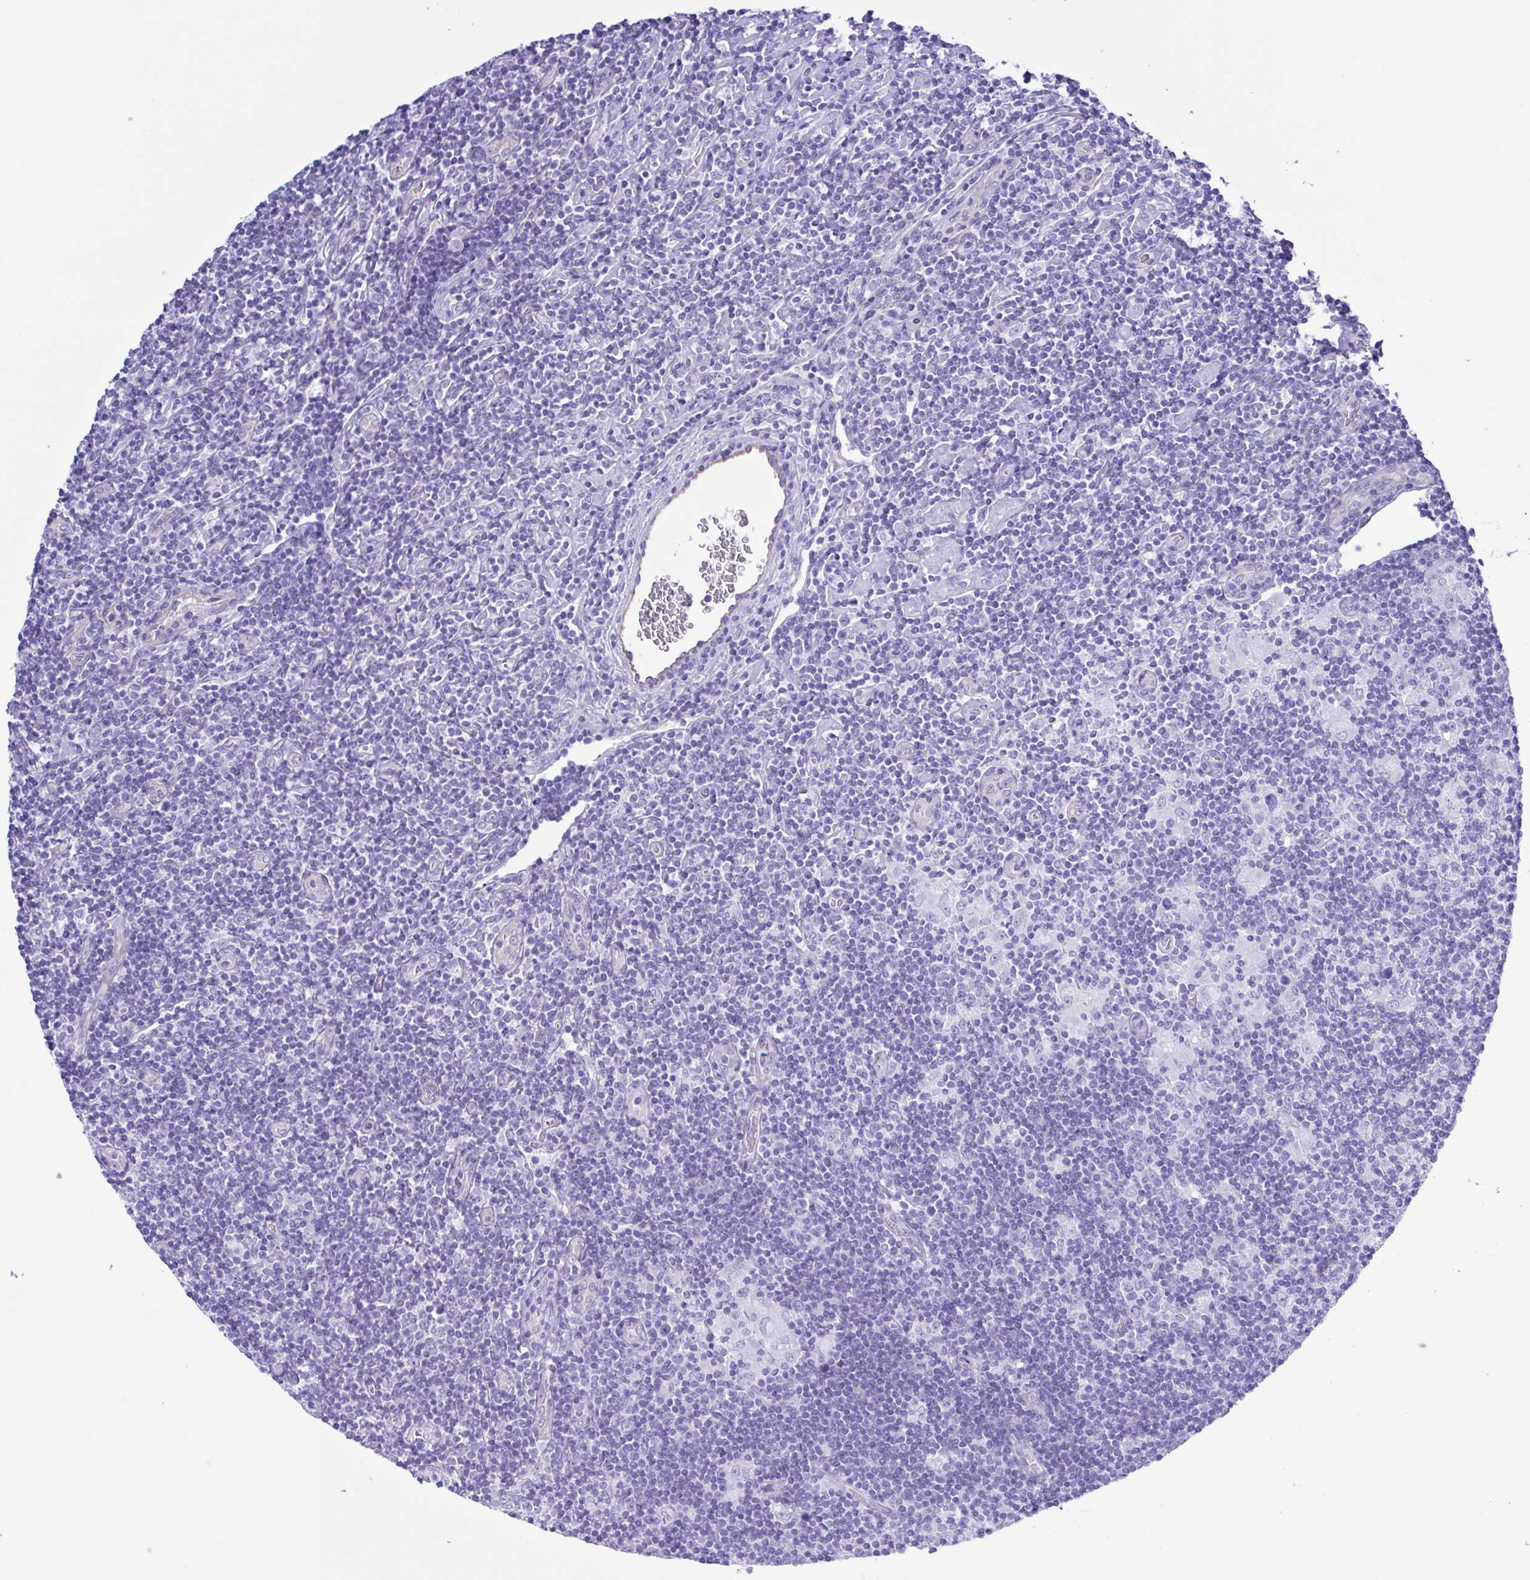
{"staining": {"intensity": "negative", "quantity": "none", "location": "none"}, "tissue": "lymphoma", "cell_type": "Tumor cells", "image_type": "cancer", "snomed": [{"axis": "morphology", "description": "Hodgkin's disease, NOS"}, {"axis": "topography", "description": "Lymph node"}], "caption": "This is a histopathology image of immunohistochemistry staining of lymphoma, which shows no positivity in tumor cells. (Brightfield microscopy of DAB (3,3'-diaminobenzidine) immunohistochemistry (IHC) at high magnification).", "gene": "CYP11A1", "patient": {"sex": "male", "age": 40}}